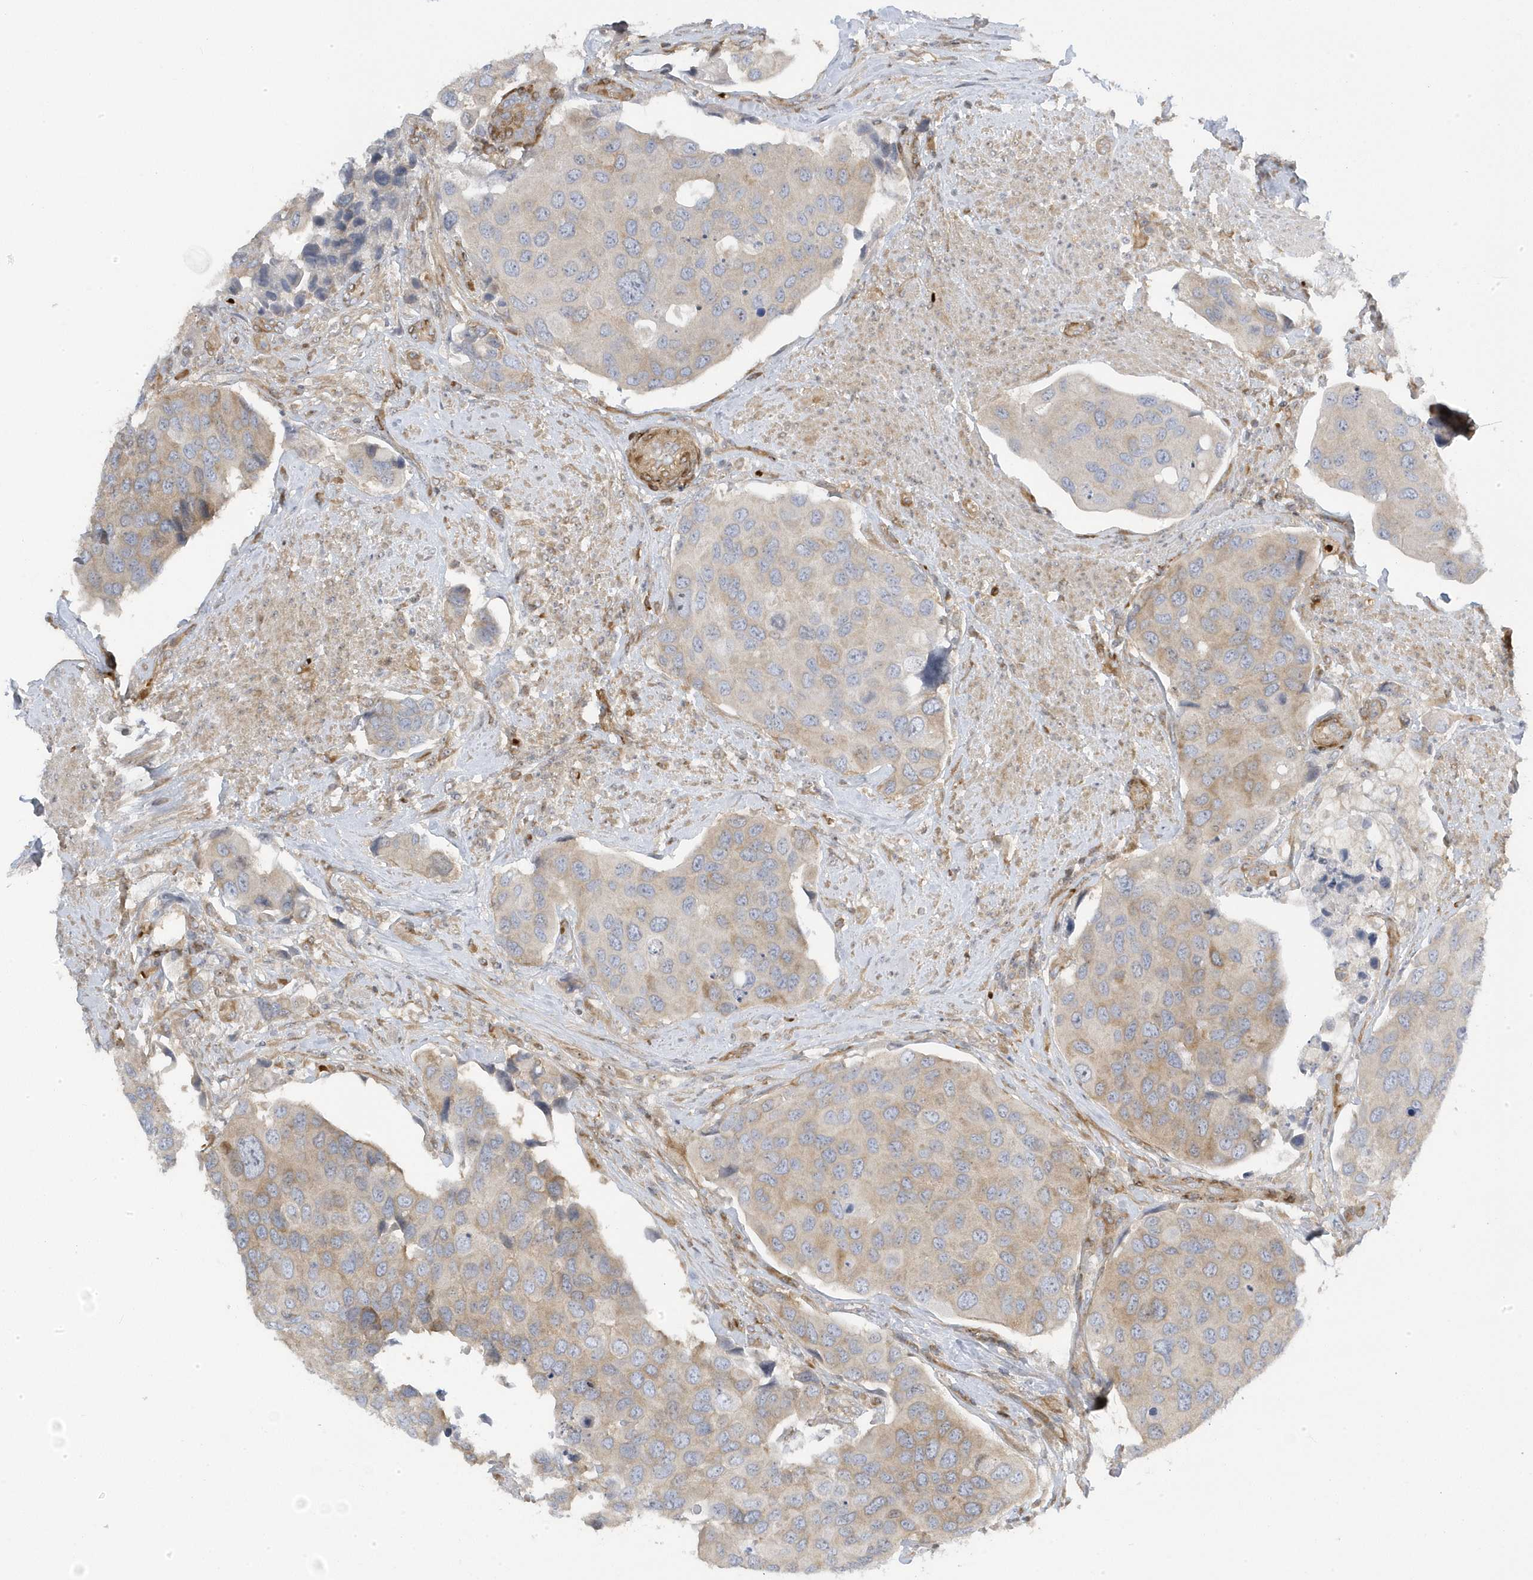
{"staining": {"intensity": "weak", "quantity": "25%-75%", "location": "cytoplasmic/membranous"}, "tissue": "urothelial cancer", "cell_type": "Tumor cells", "image_type": "cancer", "snomed": [{"axis": "morphology", "description": "Urothelial carcinoma, High grade"}, {"axis": "topography", "description": "Urinary bladder"}], "caption": "High-power microscopy captured an immunohistochemistry (IHC) image of high-grade urothelial carcinoma, revealing weak cytoplasmic/membranous expression in approximately 25%-75% of tumor cells.", "gene": "MAP7D3", "patient": {"sex": "male", "age": 74}}